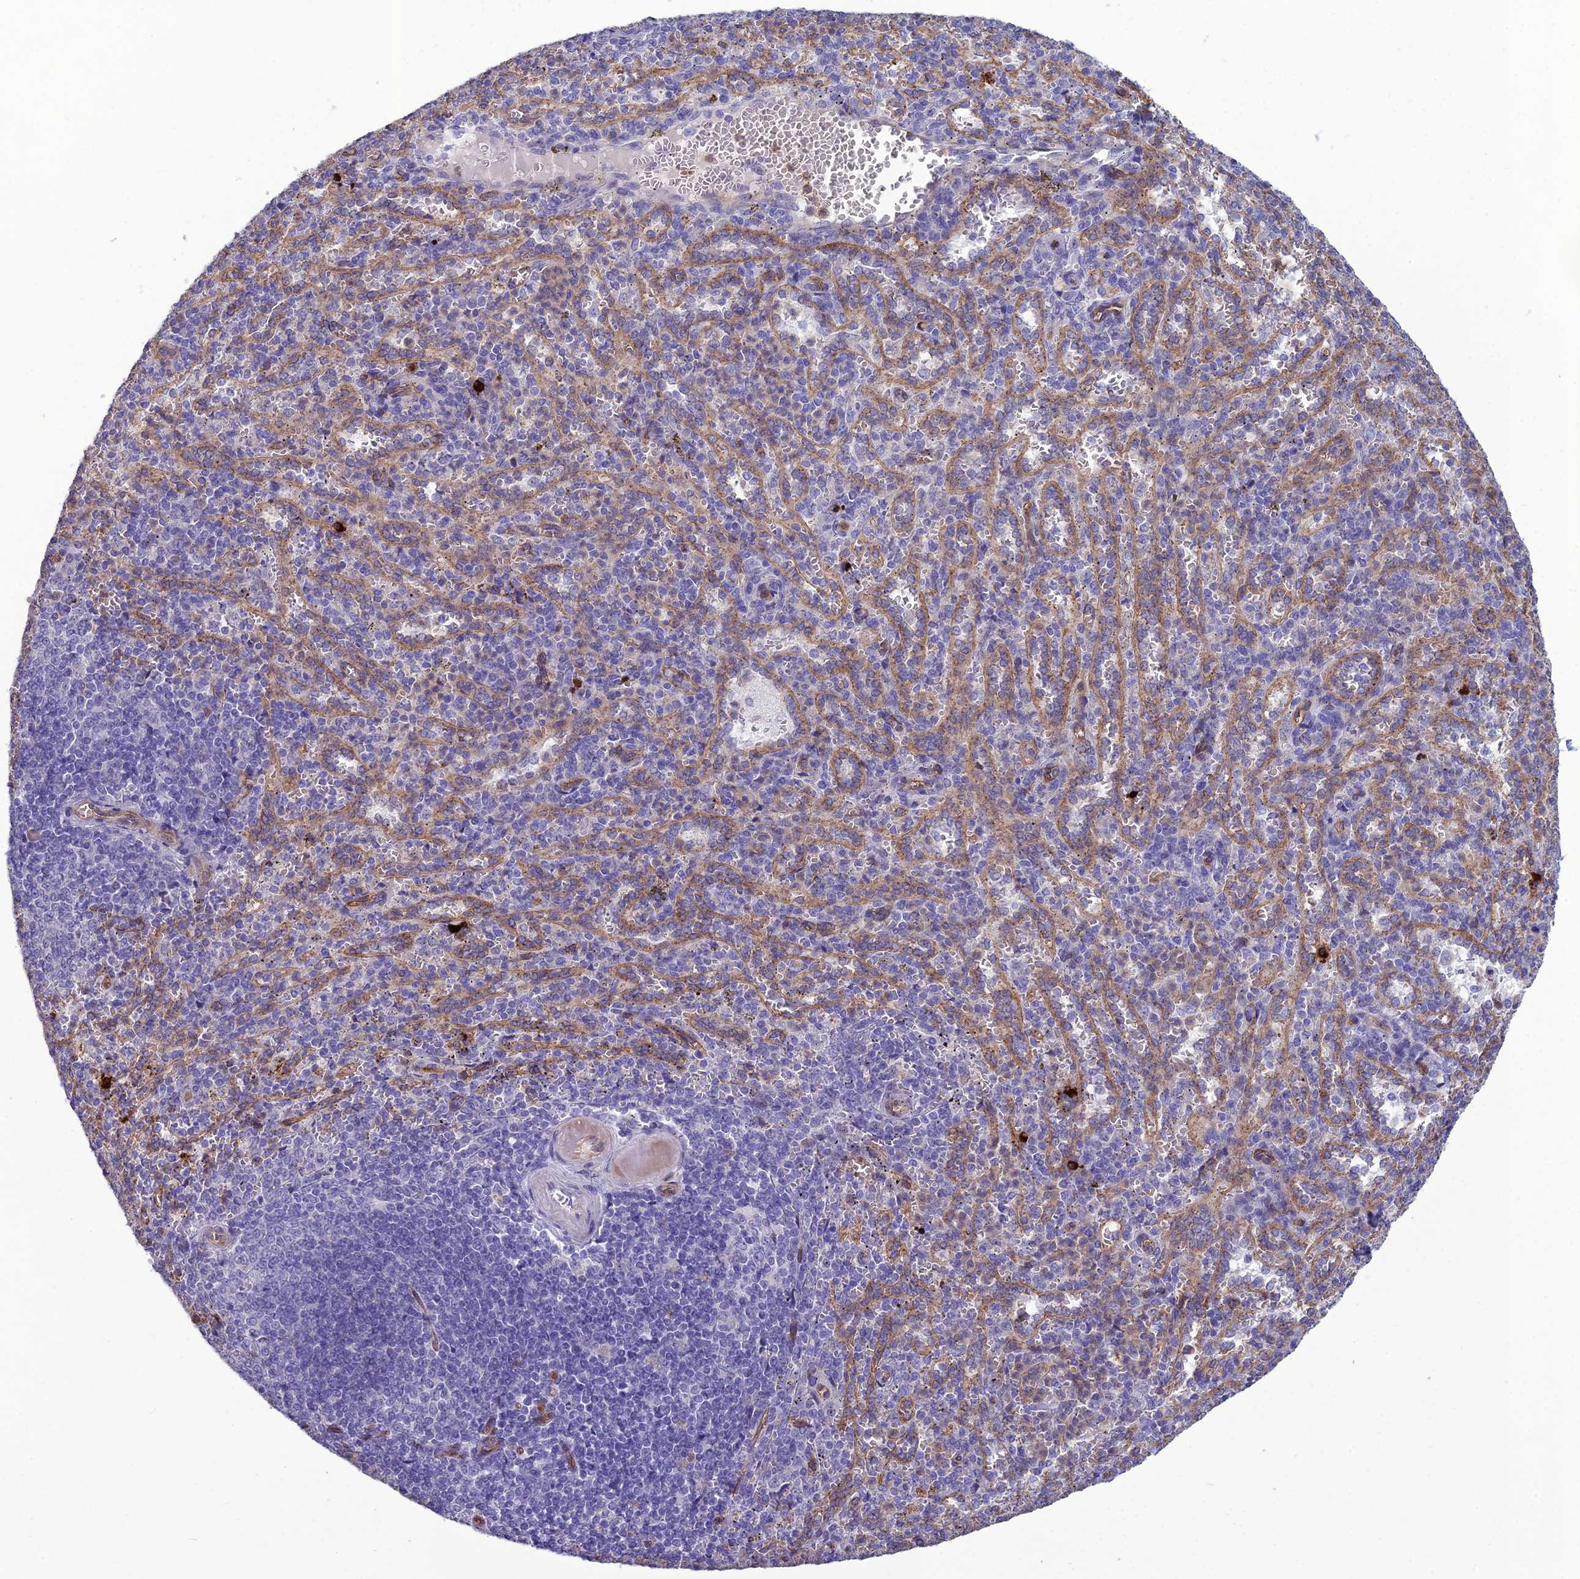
{"staining": {"intensity": "negative", "quantity": "none", "location": "none"}, "tissue": "spleen", "cell_type": "Cells in red pulp", "image_type": "normal", "snomed": [{"axis": "morphology", "description": "Normal tissue, NOS"}, {"axis": "topography", "description": "Spleen"}], "caption": "IHC of benign spleen reveals no positivity in cells in red pulp.", "gene": "BBS7", "patient": {"sex": "female", "age": 21}}